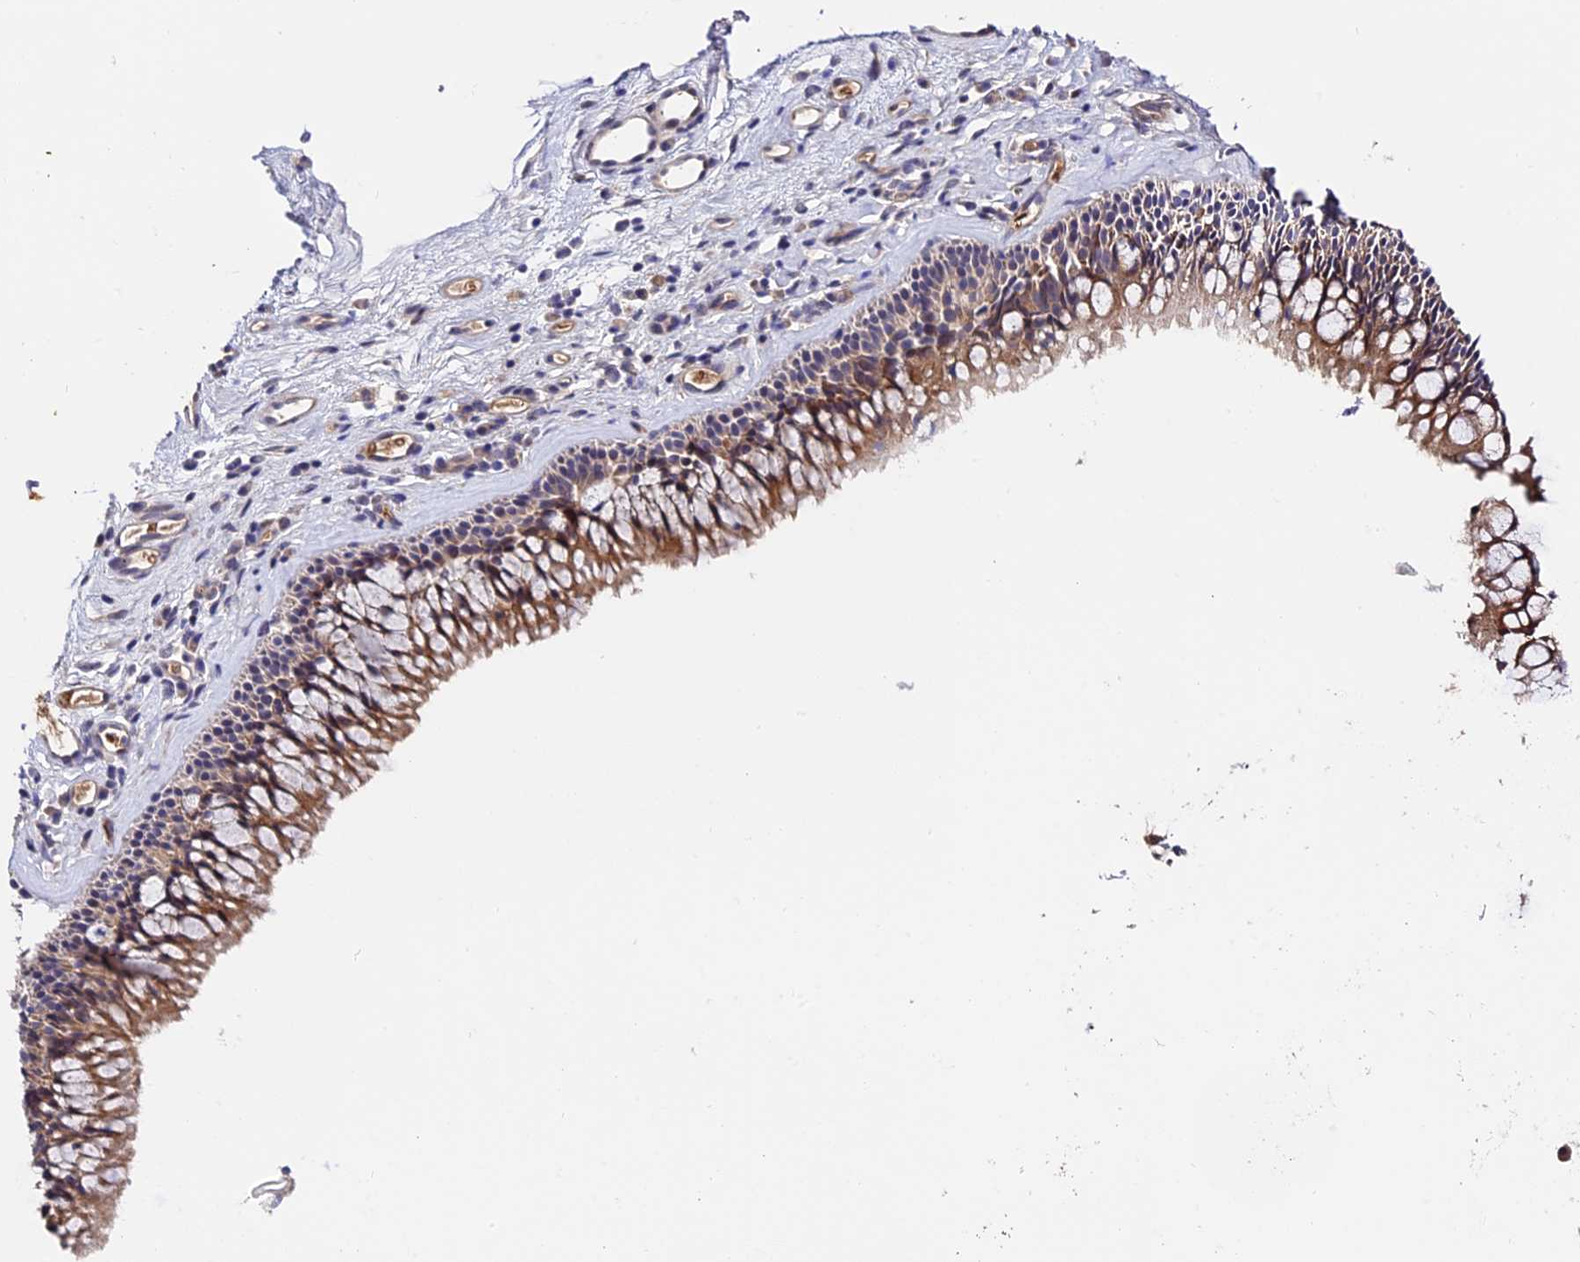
{"staining": {"intensity": "moderate", "quantity": "25%-75%", "location": "cytoplasmic/membranous"}, "tissue": "nasopharynx", "cell_type": "Respiratory epithelial cells", "image_type": "normal", "snomed": [{"axis": "morphology", "description": "Normal tissue, NOS"}, {"axis": "morphology", "description": "Inflammation, NOS"}, {"axis": "morphology", "description": "Malignant melanoma, Metastatic site"}, {"axis": "topography", "description": "Nasopharynx"}], "caption": "A photomicrograph of human nasopharynx stained for a protein shows moderate cytoplasmic/membranous brown staining in respiratory epithelial cells.", "gene": "TRMT1", "patient": {"sex": "male", "age": 70}}